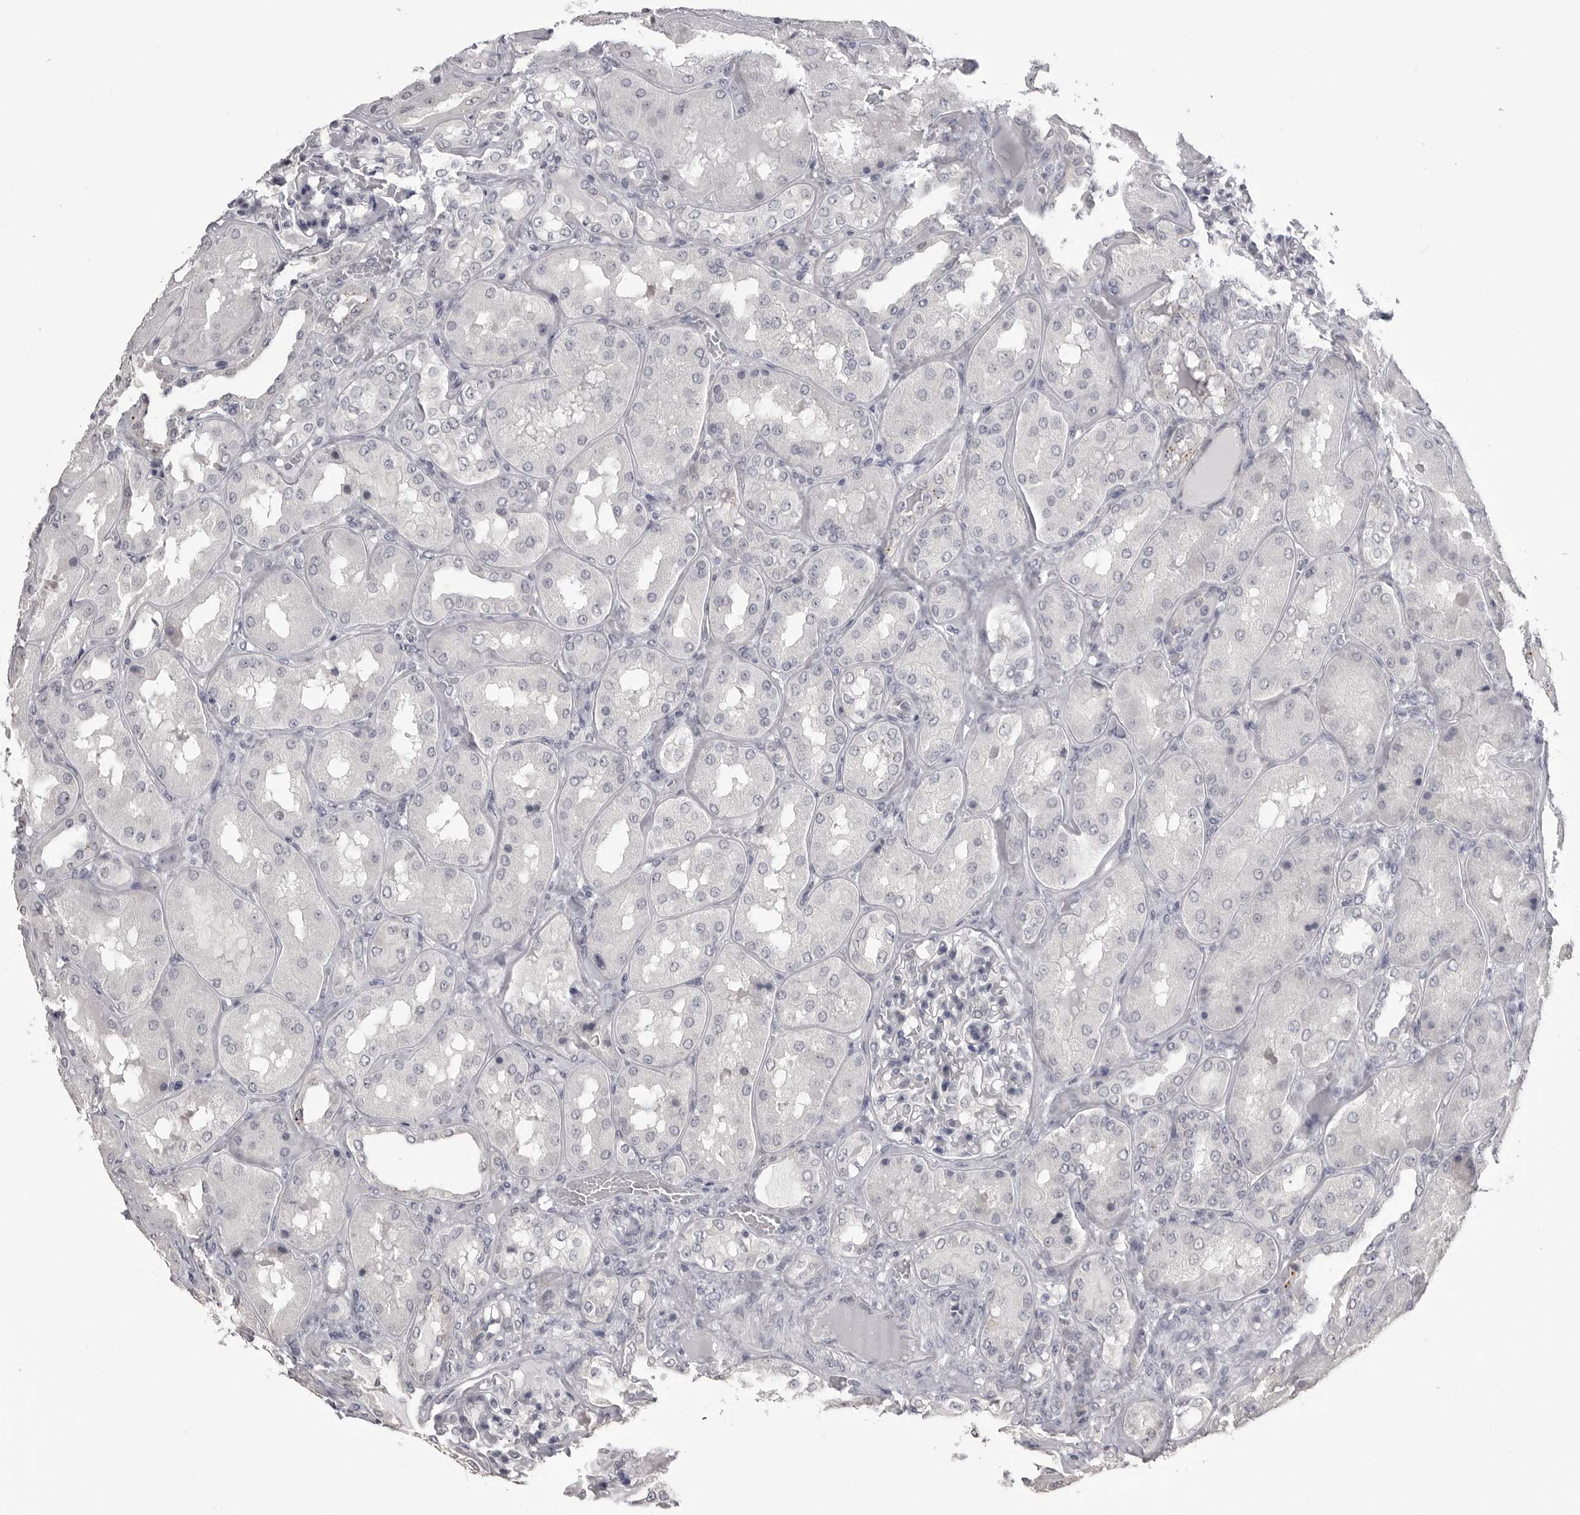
{"staining": {"intensity": "negative", "quantity": "none", "location": "none"}, "tissue": "kidney", "cell_type": "Cells in glomeruli", "image_type": "normal", "snomed": [{"axis": "morphology", "description": "Normal tissue, NOS"}, {"axis": "topography", "description": "Kidney"}], "caption": "High power microscopy photomicrograph of an immunohistochemistry photomicrograph of benign kidney, revealing no significant positivity in cells in glomeruli.", "gene": "GPN2", "patient": {"sex": "female", "age": 56}}